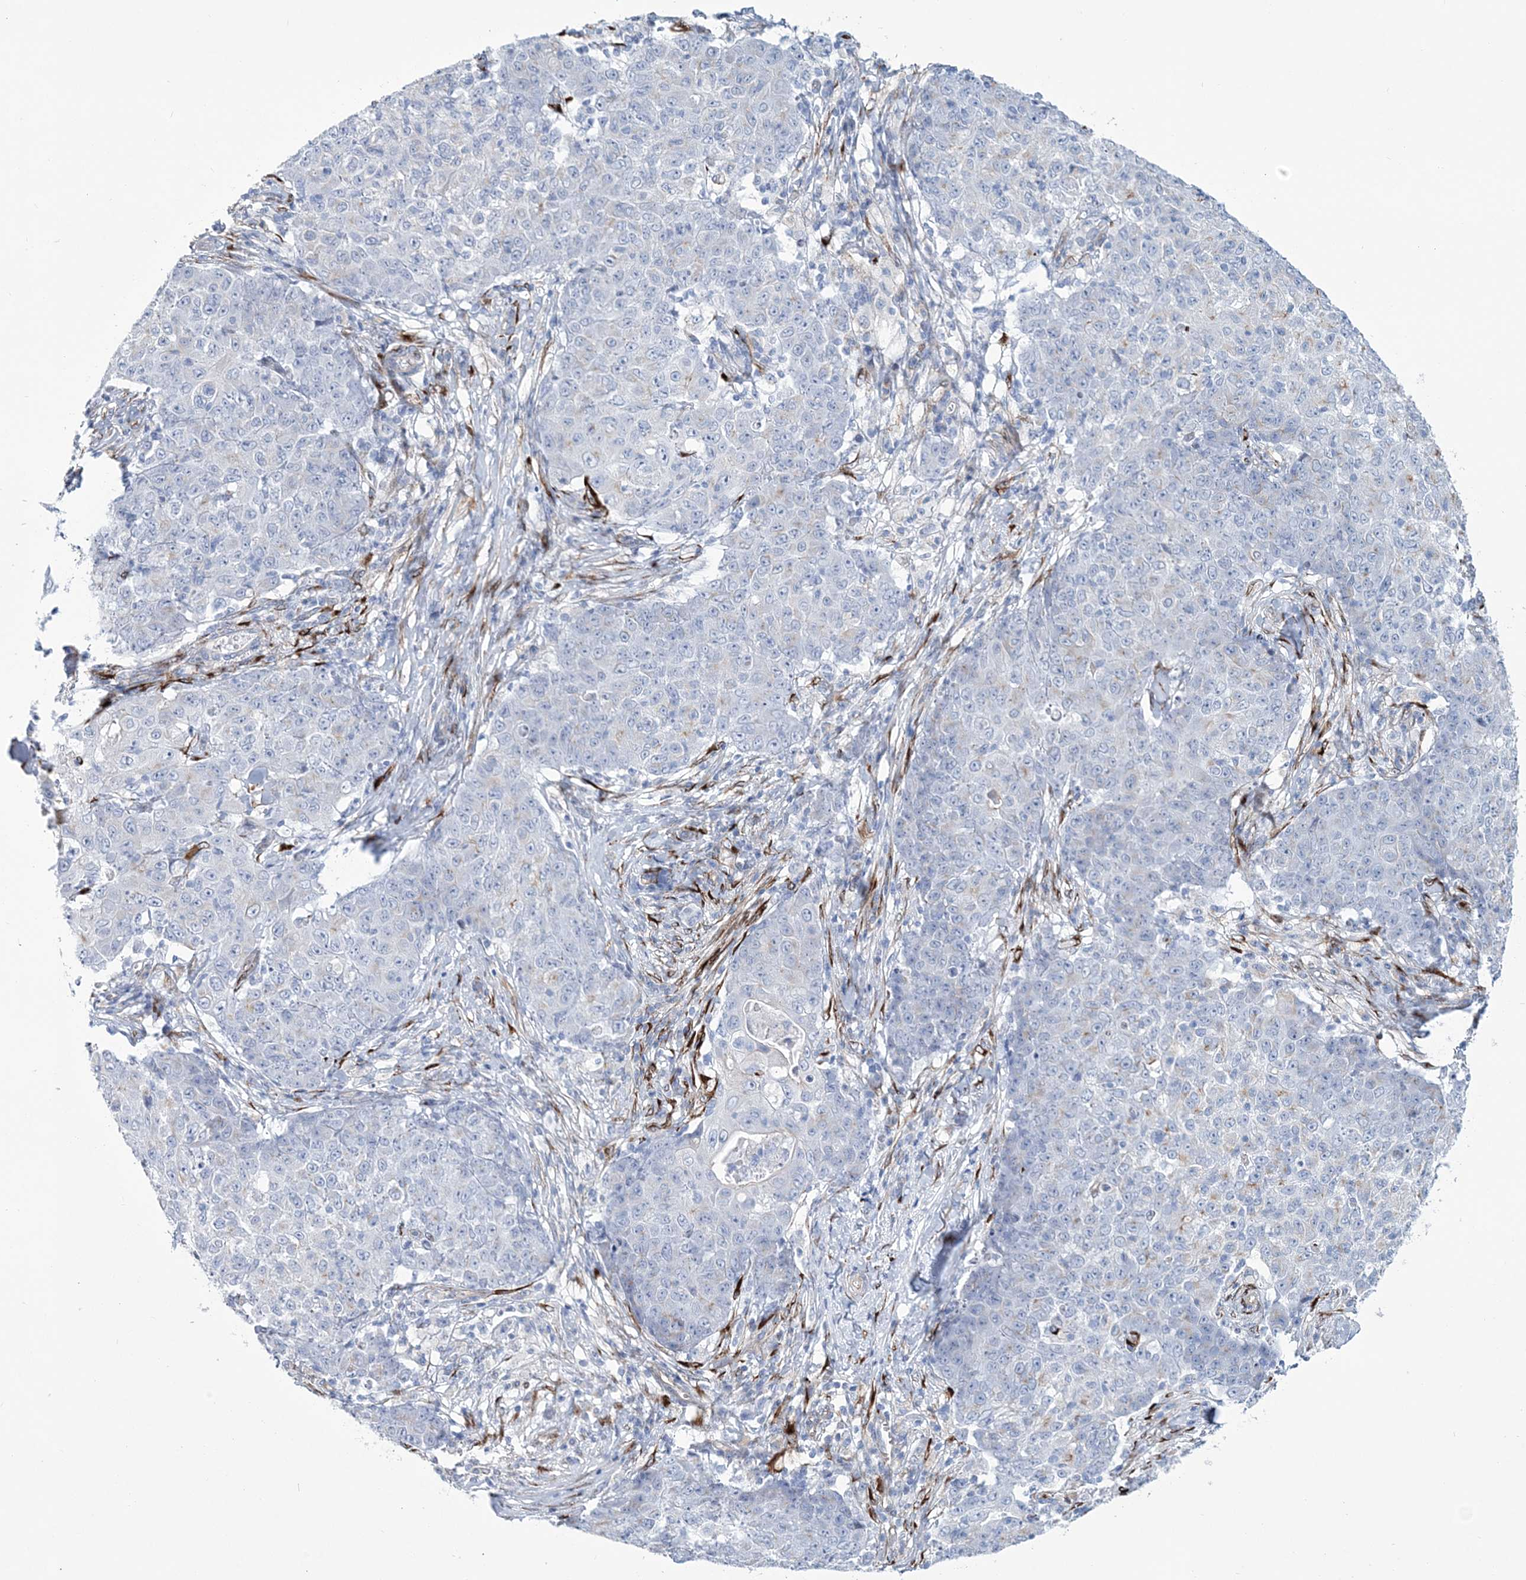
{"staining": {"intensity": "negative", "quantity": "none", "location": "none"}, "tissue": "ovarian cancer", "cell_type": "Tumor cells", "image_type": "cancer", "snomed": [{"axis": "morphology", "description": "Carcinoma, endometroid"}, {"axis": "topography", "description": "Ovary"}], "caption": "The image reveals no significant positivity in tumor cells of ovarian endometroid carcinoma.", "gene": "RAB11FIP5", "patient": {"sex": "female", "age": 42}}